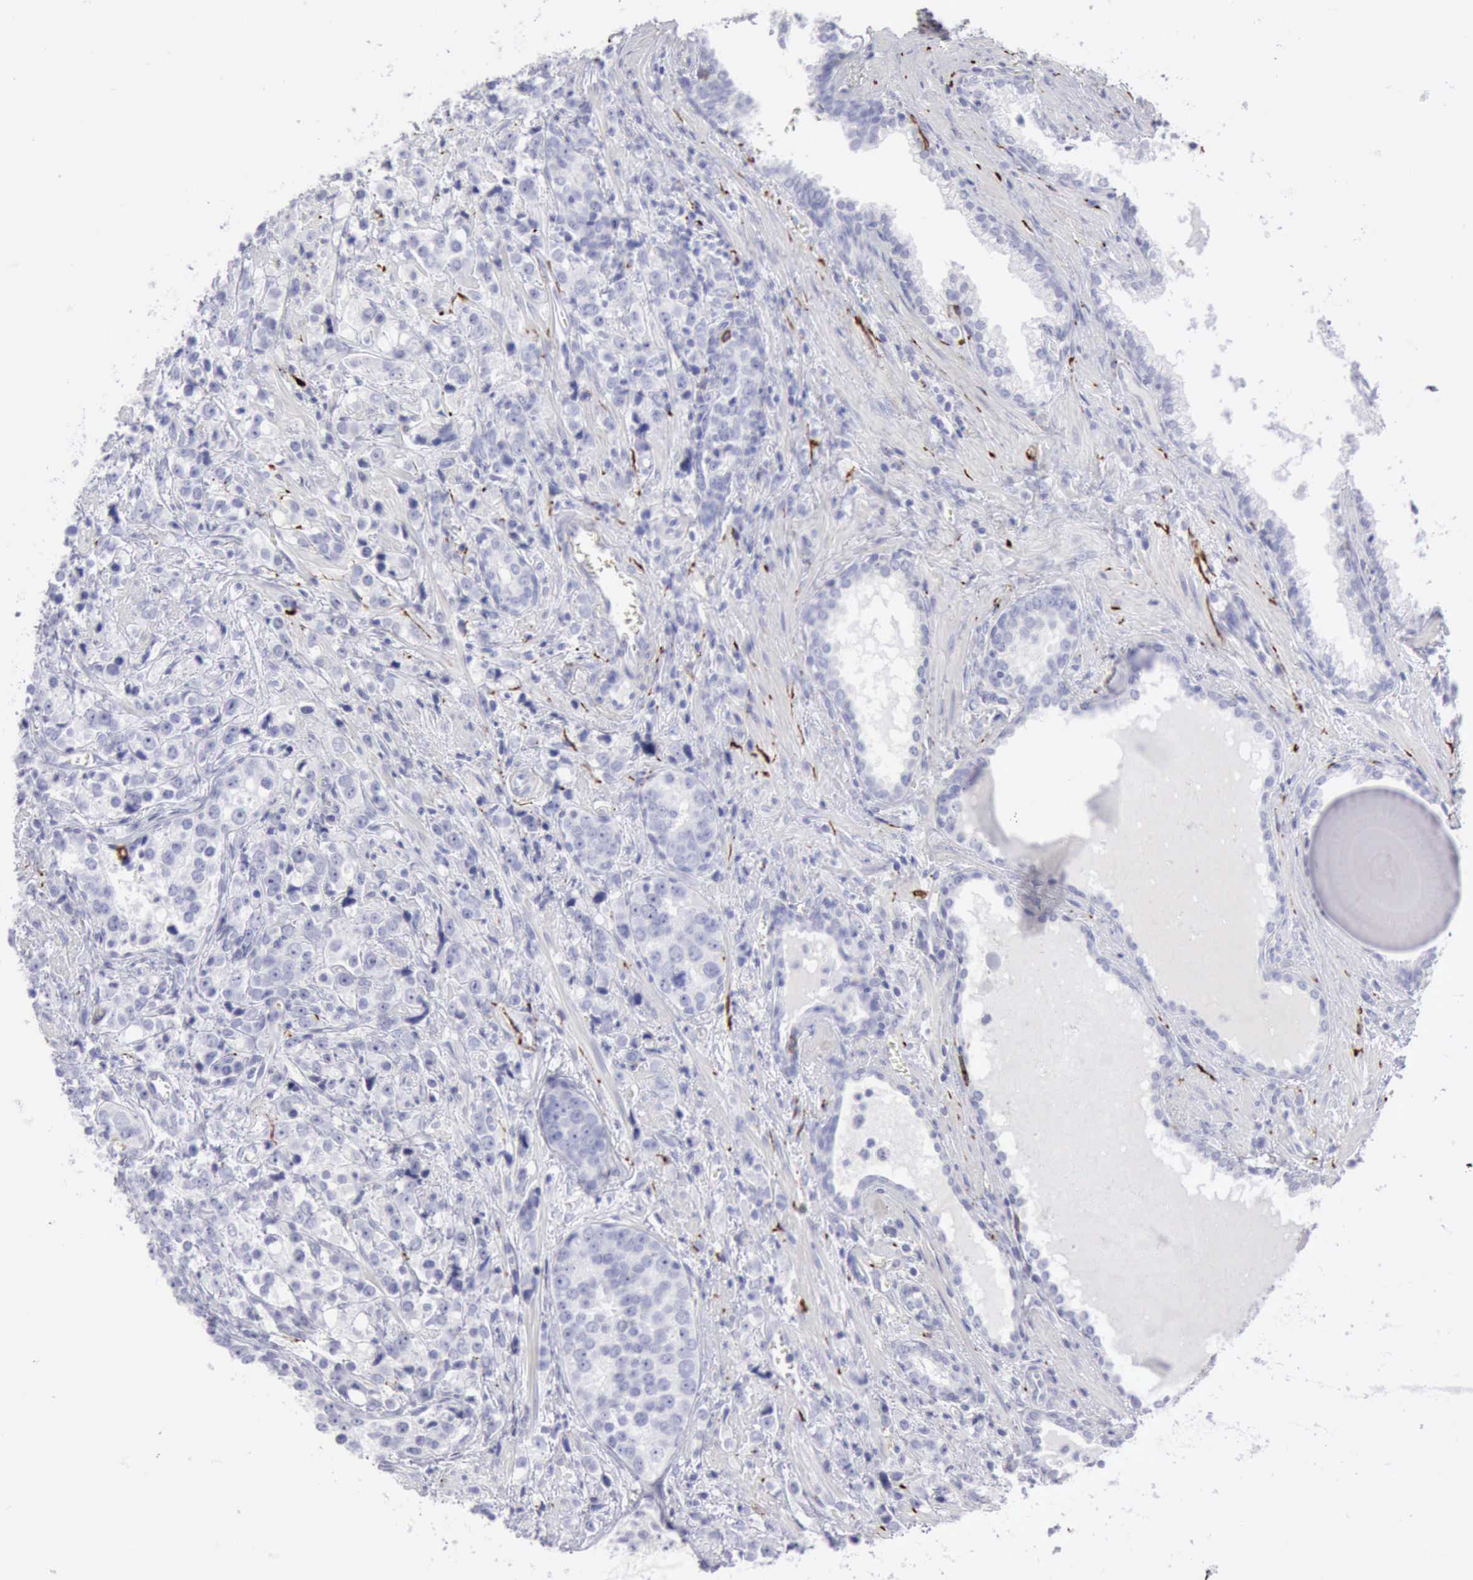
{"staining": {"intensity": "negative", "quantity": "none", "location": "none"}, "tissue": "prostate cancer", "cell_type": "Tumor cells", "image_type": "cancer", "snomed": [{"axis": "morphology", "description": "Adenocarcinoma, High grade"}, {"axis": "topography", "description": "Prostate"}], "caption": "IHC histopathology image of human prostate cancer (high-grade adenocarcinoma) stained for a protein (brown), which shows no staining in tumor cells.", "gene": "NCAM1", "patient": {"sex": "male", "age": 71}}